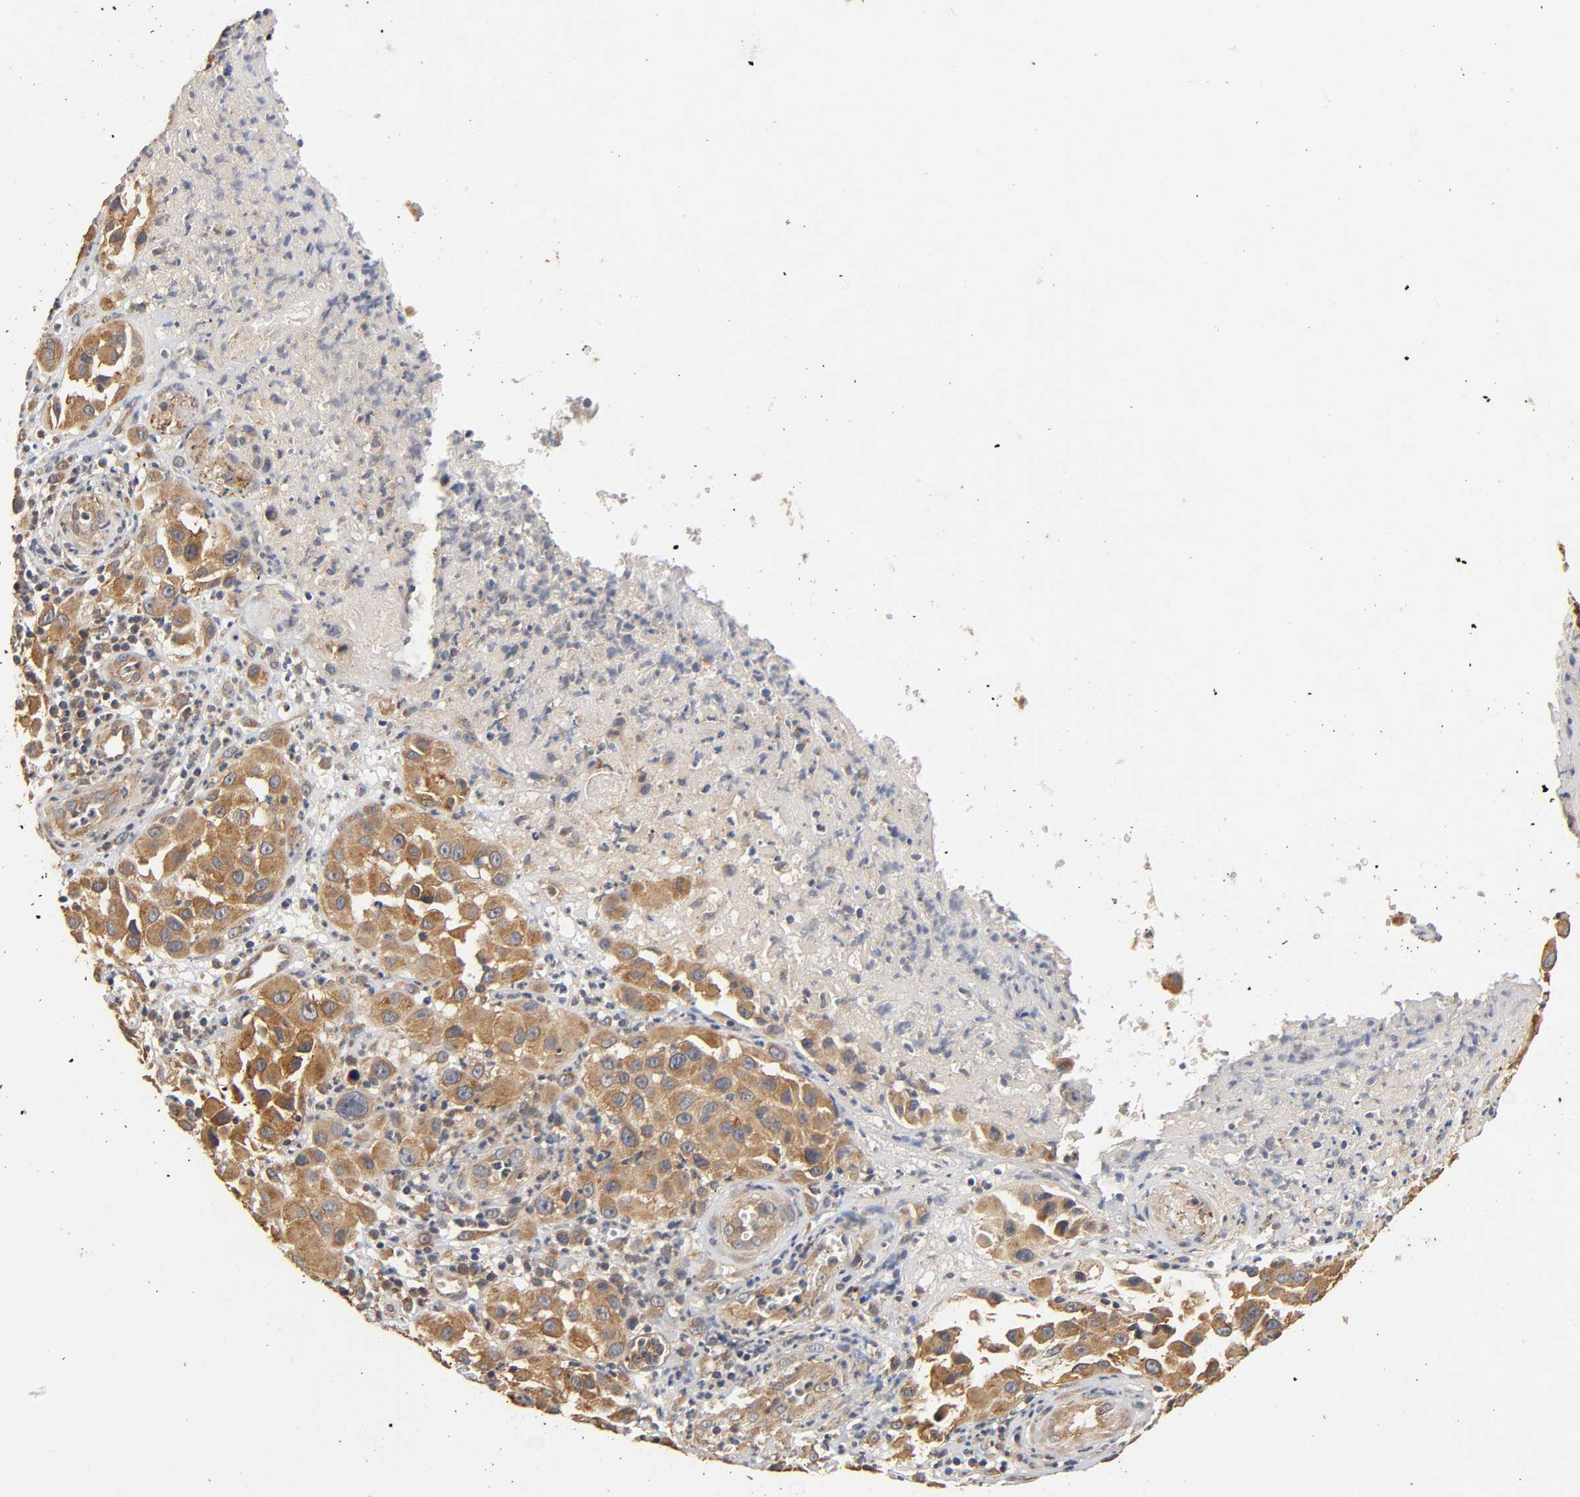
{"staining": {"intensity": "strong", "quantity": ">75%", "location": "cytoplasmic/membranous"}, "tissue": "melanoma", "cell_type": "Tumor cells", "image_type": "cancer", "snomed": [{"axis": "morphology", "description": "Malignant melanoma, NOS"}, {"axis": "topography", "description": "Skin"}], "caption": "Tumor cells reveal strong cytoplasmic/membranous expression in about >75% of cells in melanoma. The protein of interest is shown in brown color, while the nuclei are stained blue.", "gene": "SCAP", "patient": {"sex": "female", "age": 21}}